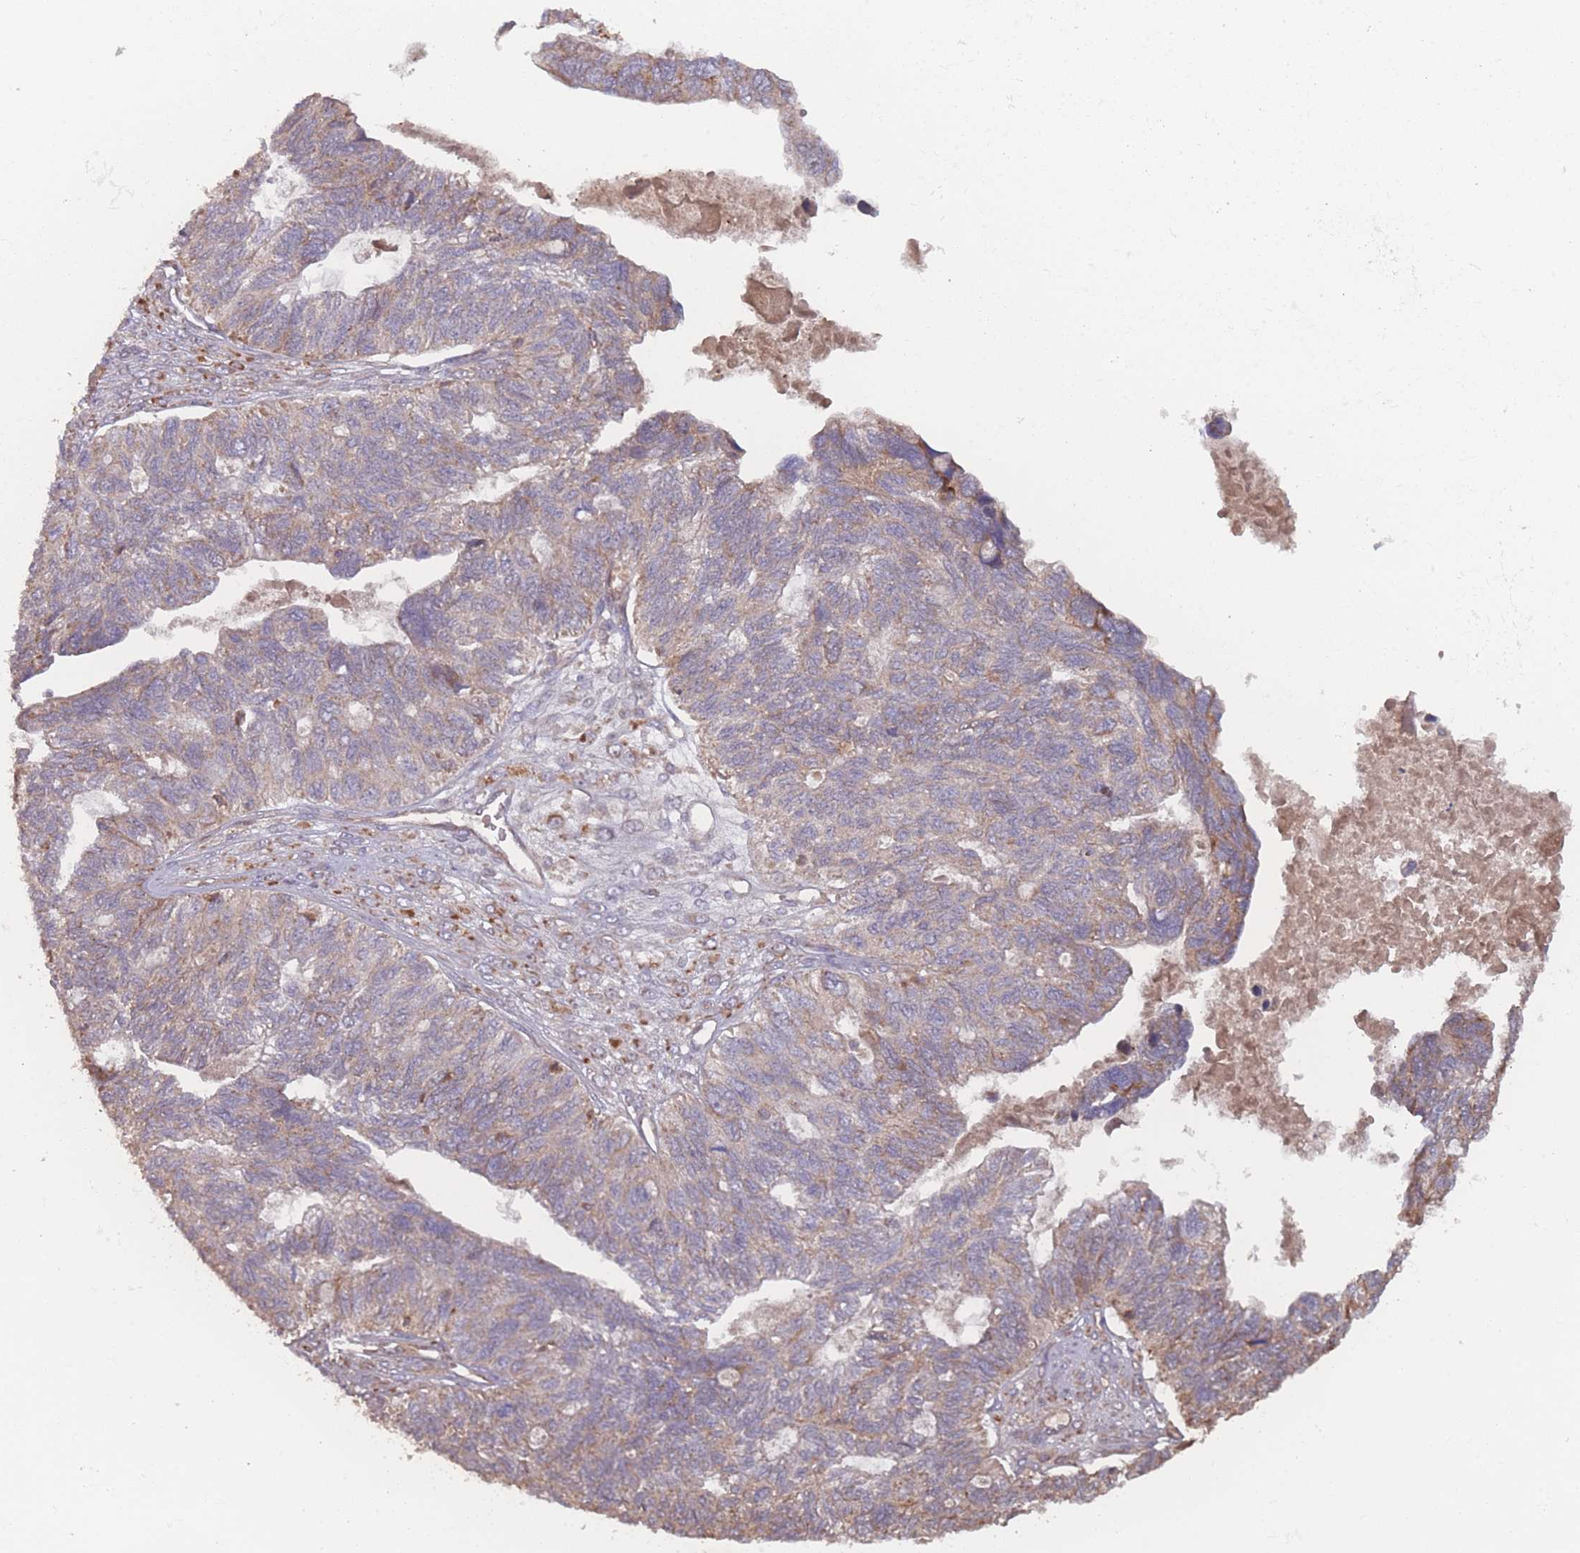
{"staining": {"intensity": "weak", "quantity": "25%-75%", "location": "cytoplasmic/membranous"}, "tissue": "ovarian cancer", "cell_type": "Tumor cells", "image_type": "cancer", "snomed": [{"axis": "morphology", "description": "Cystadenocarcinoma, serous, NOS"}, {"axis": "topography", "description": "Ovary"}], "caption": "Immunohistochemistry photomicrograph of neoplastic tissue: ovarian cancer (serous cystadenocarcinoma) stained using immunohistochemistry (IHC) shows low levels of weak protein expression localized specifically in the cytoplasmic/membranous of tumor cells, appearing as a cytoplasmic/membranous brown color.", "gene": "ATP5MG", "patient": {"sex": "female", "age": 79}}